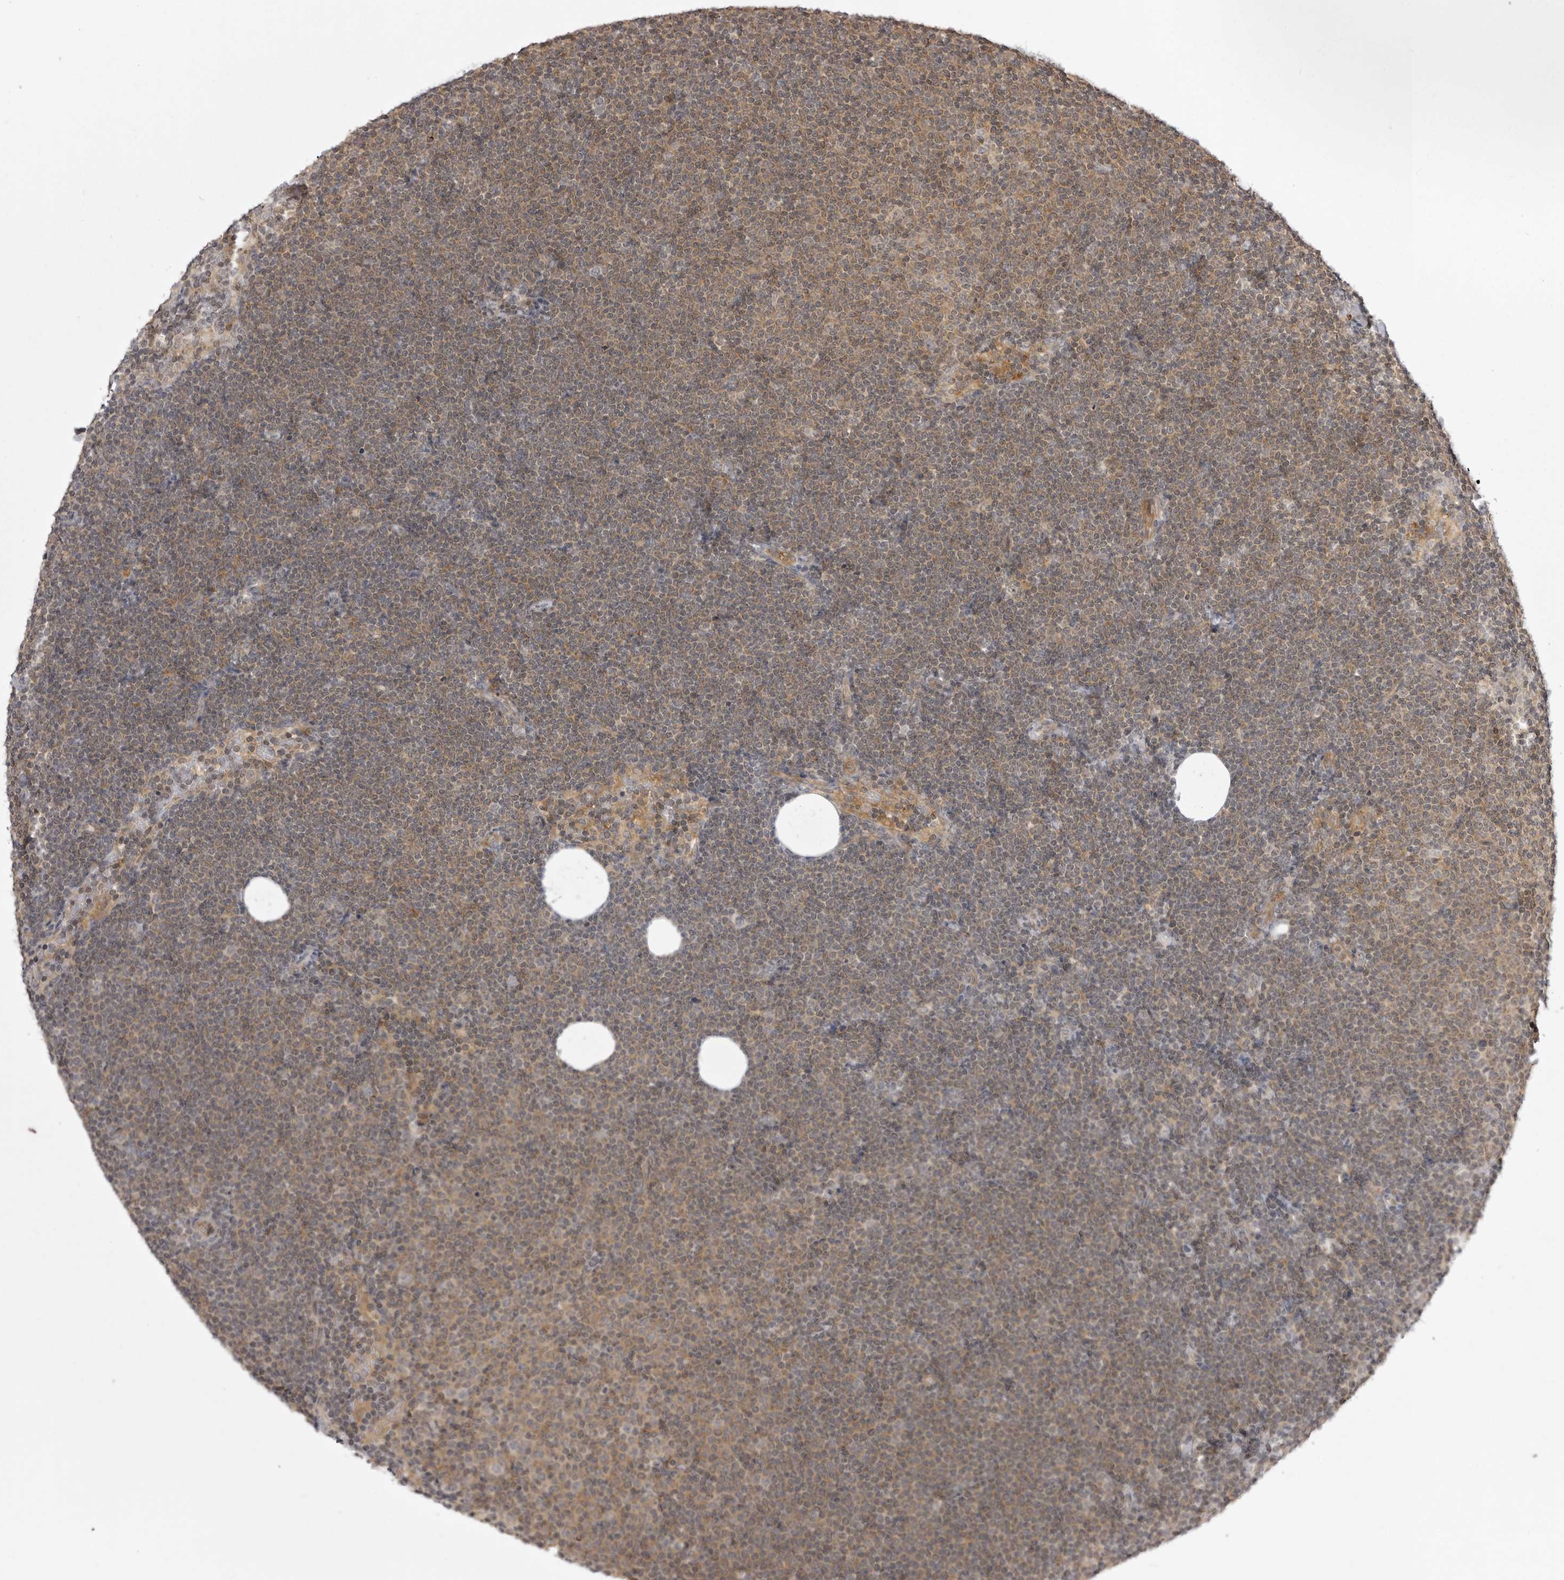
{"staining": {"intensity": "weak", "quantity": ">75%", "location": "cytoplasmic/membranous"}, "tissue": "lymphoma", "cell_type": "Tumor cells", "image_type": "cancer", "snomed": [{"axis": "morphology", "description": "Malignant lymphoma, non-Hodgkin's type, Low grade"}, {"axis": "topography", "description": "Lymph node"}], "caption": "Immunohistochemical staining of human lymphoma exhibits low levels of weak cytoplasmic/membranous positivity in approximately >75% of tumor cells.", "gene": "USP43", "patient": {"sex": "female", "age": 53}}